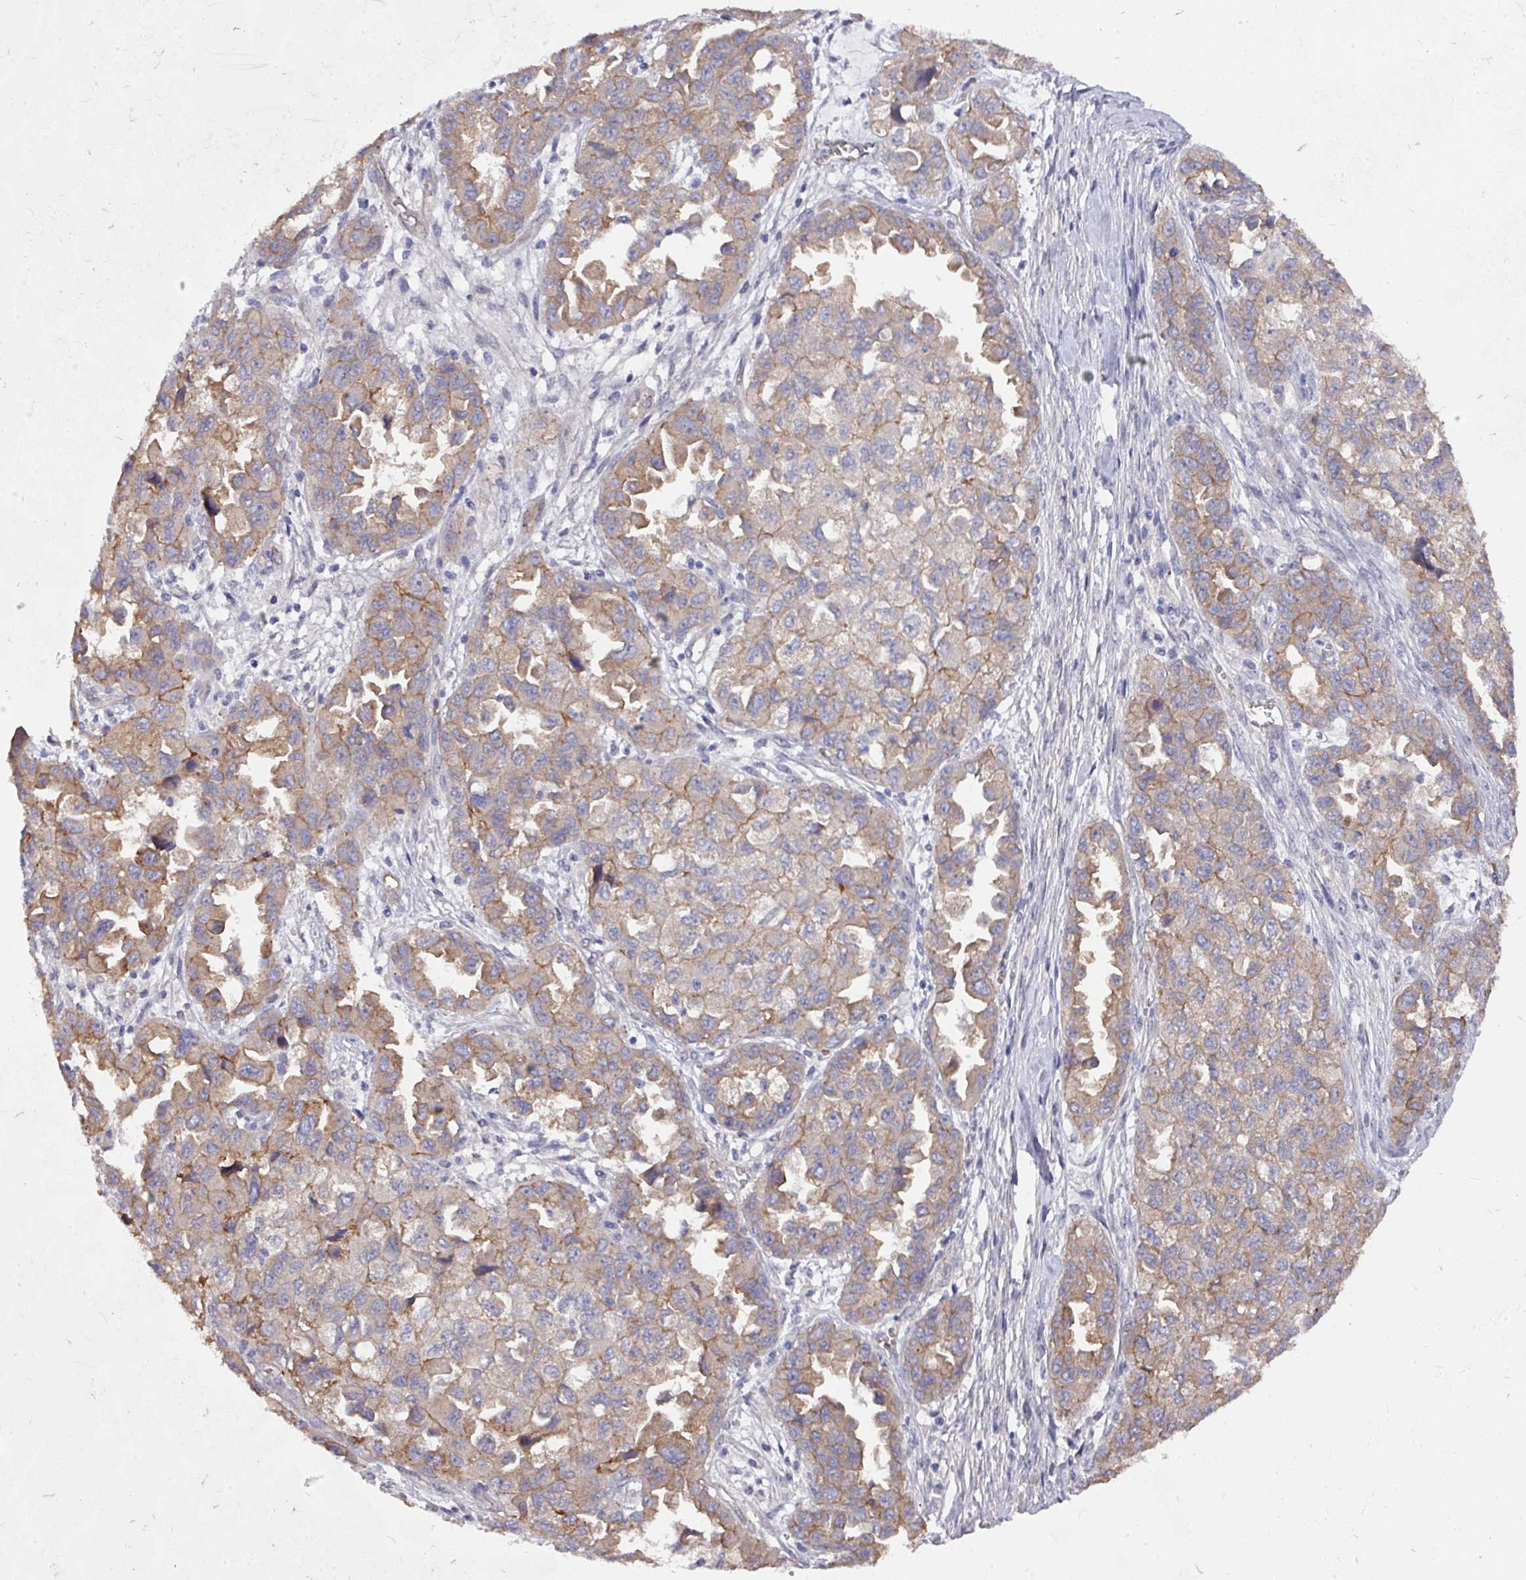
{"staining": {"intensity": "moderate", "quantity": "25%-75%", "location": "cytoplasmic/membranous"}, "tissue": "ovarian cancer", "cell_type": "Tumor cells", "image_type": "cancer", "snomed": [{"axis": "morphology", "description": "Cystadenocarcinoma, serous, NOS"}, {"axis": "topography", "description": "Ovary"}], "caption": "Protein expression analysis of human serous cystadenocarcinoma (ovarian) reveals moderate cytoplasmic/membranous staining in about 25%-75% of tumor cells. (DAB IHC with brightfield microscopy, high magnification).", "gene": "PRR5", "patient": {"sex": "female", "age": 84}}